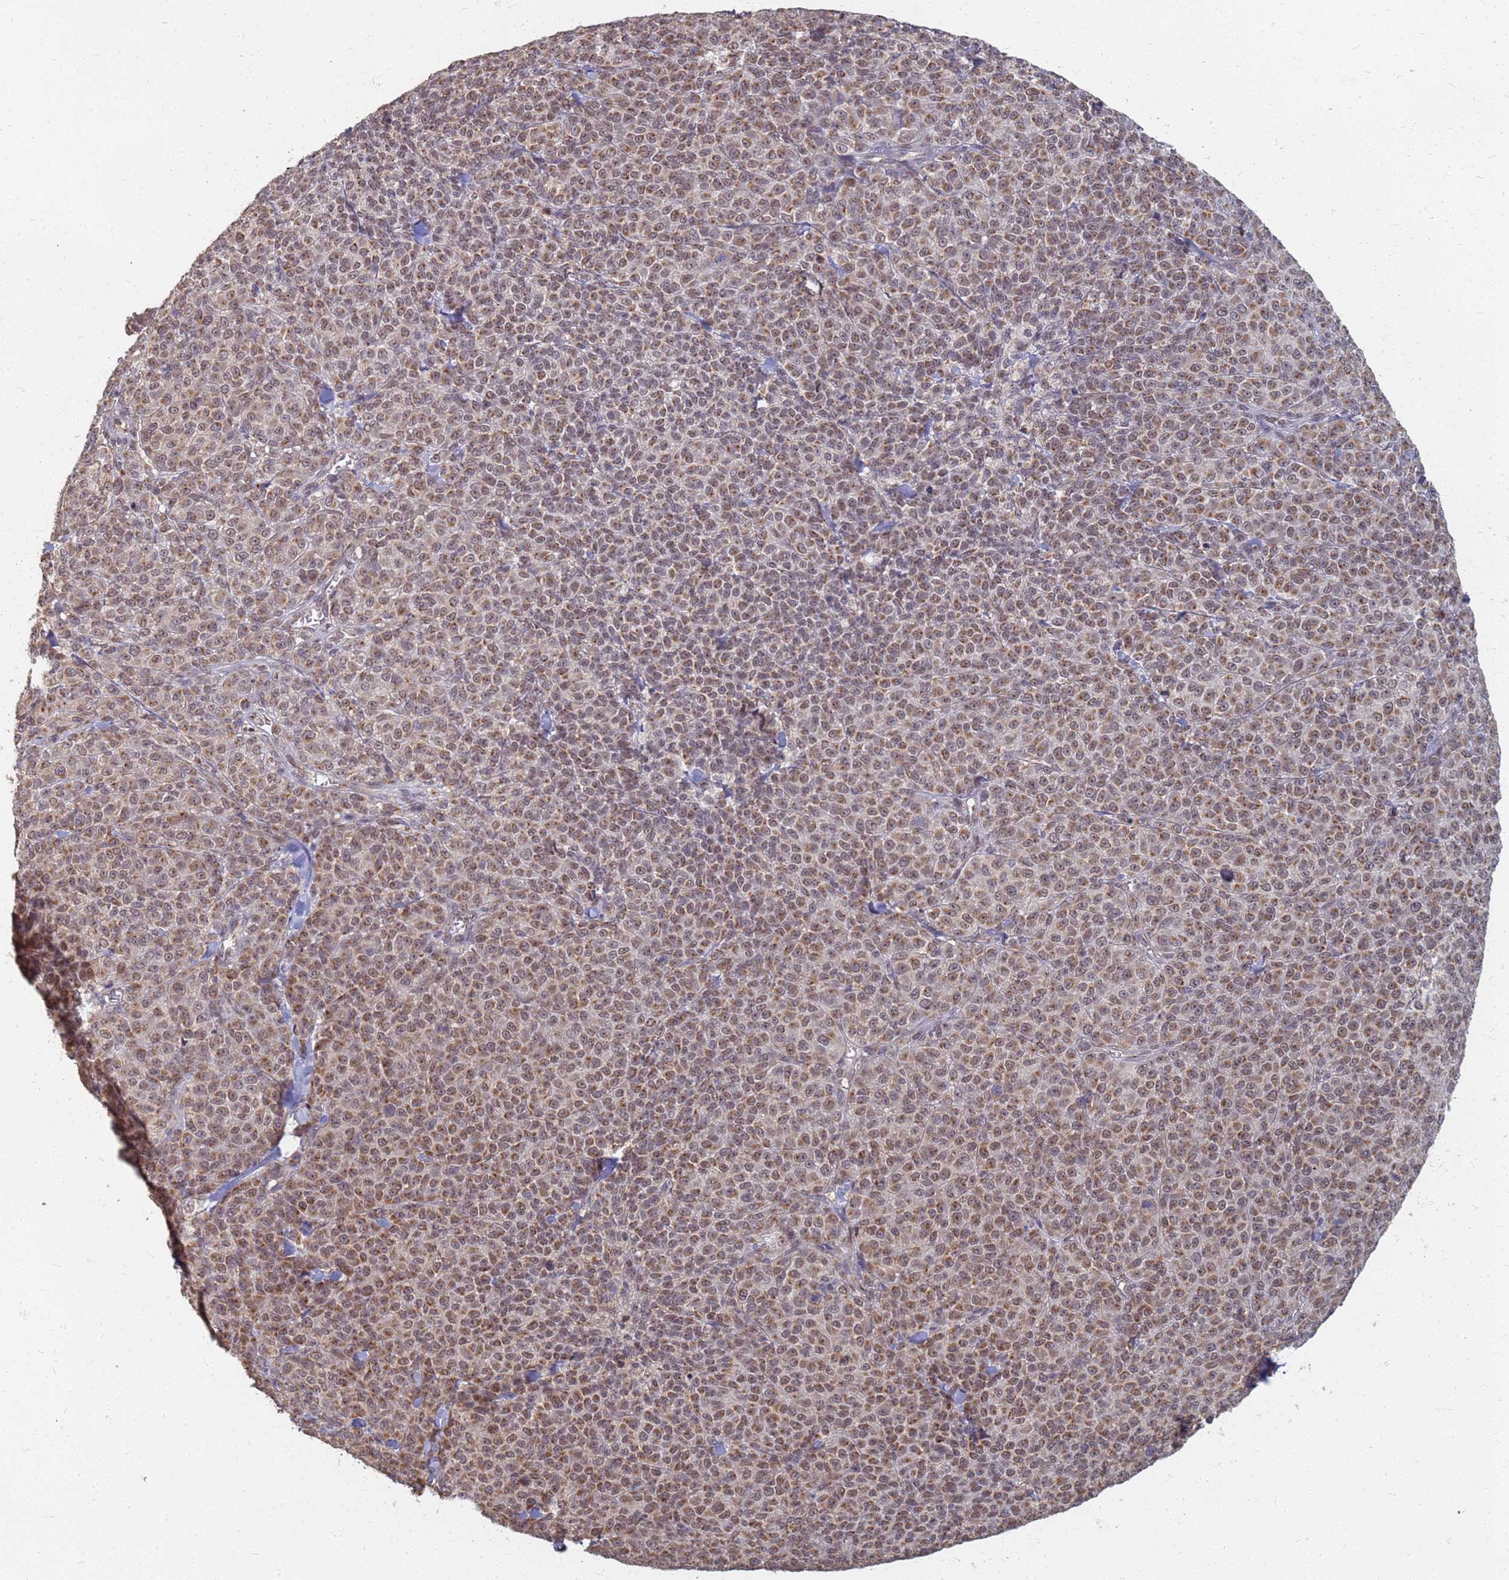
{"staining": {"intensity": "moderate", "quantity": ">75%", "location": "cytoplasmic/membranous,nuclear"}, "tissue": "melanoma", "cell_type": "Tumor cells", "image_type": "cancer", "snomed": [{"axis": "morphology", "description": "Normal tissue, NOS"}, {"axis": "morphology", "description": "Malignant melanoma, NOS"}, {"axis": "topography", "description": "Skin"}], "caption": "Protein staining of malignant melanoma tissue exhibits moderate cytoplasmic/membranous and nuclear expression in about >75% of tumor cells.", "gene": "ITGB4", "patient": {"sex": "female", "age": 34}}